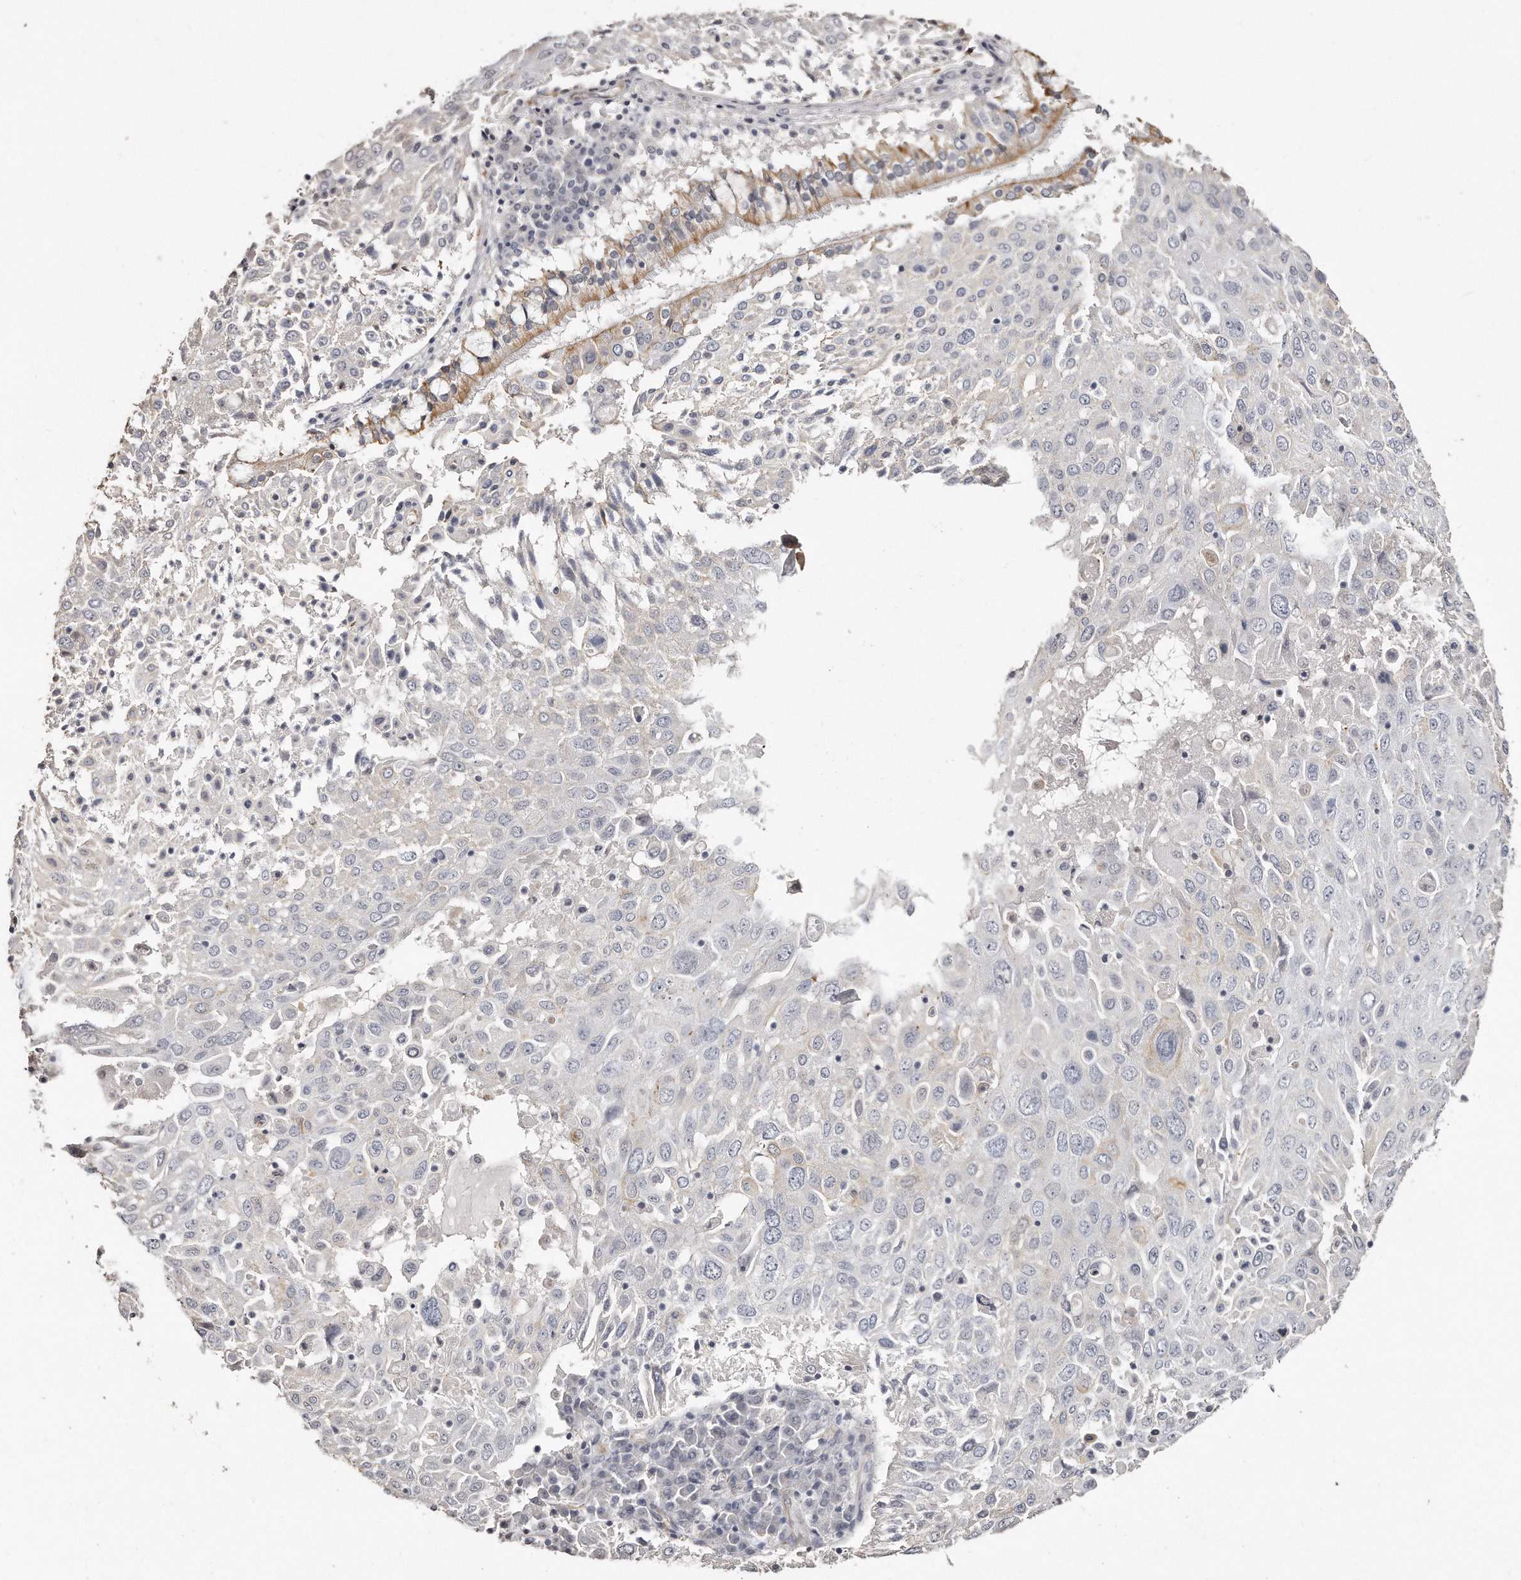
{"staining": {"intensity": "negative", "quantity": "none", "location": "none"}, "tissue": "lung cancer", "cell_type": "Tumor cells", "image_type": "cancer", "snomed": [{"axis": "morphology", "description": "Squamous cell carcinoma, NOS"}, {"axis": "topography", "description": "Lung"}], "caption": "Tumor cells show no significant positivity in lung cancer (squamous cell carcinoma). (DAB (3,3'-diaminobenzidine) IHC, high magnification).", "gene": "ZYG11A", "patient": {"sex": "male", "age": 65}}